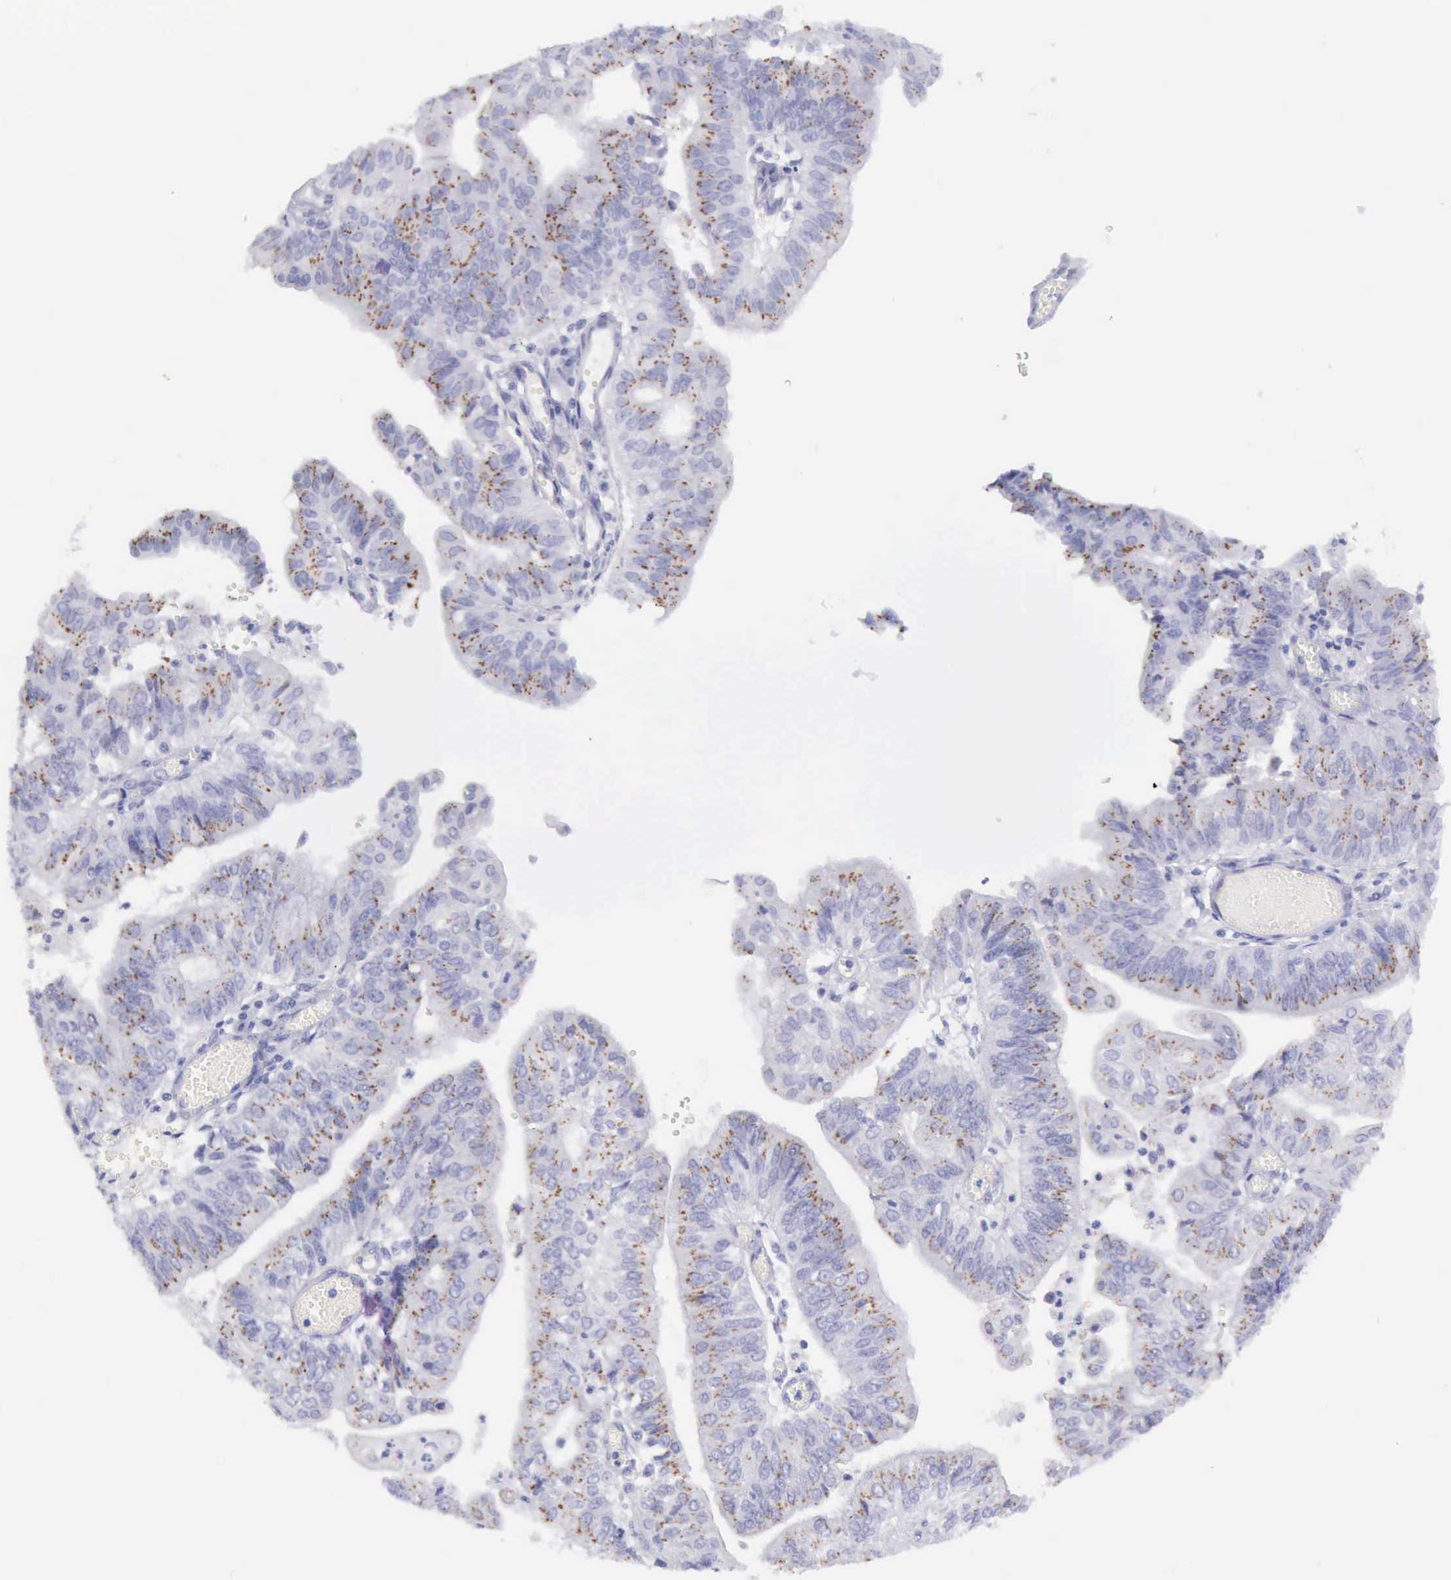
{"staining": {"intensity": "weak", "quantity": ">75%", "location": "cytoplasmic/membranous"}, "tissue": "endometrial cancer", "cell_type": "Tumor cells", "image_type": "cancer", "snomed": [{"axis": "morphology", "description": "Adenocarcinoma, NOS"}, {"axis": "topography", "description": "Endometrium"}], "caption": "Immunohistochemical staining of human endometrial adenocarcinoma displays weak cytoplasmic/membranous protein expression in about >75% of tumor cells. Using DAB (brown) and hematoxylin (blue) stains, captured at high magnification using brightfield microscopy.", "gene": "AOC3", "patient": {"sex": "female", "age": 59}}